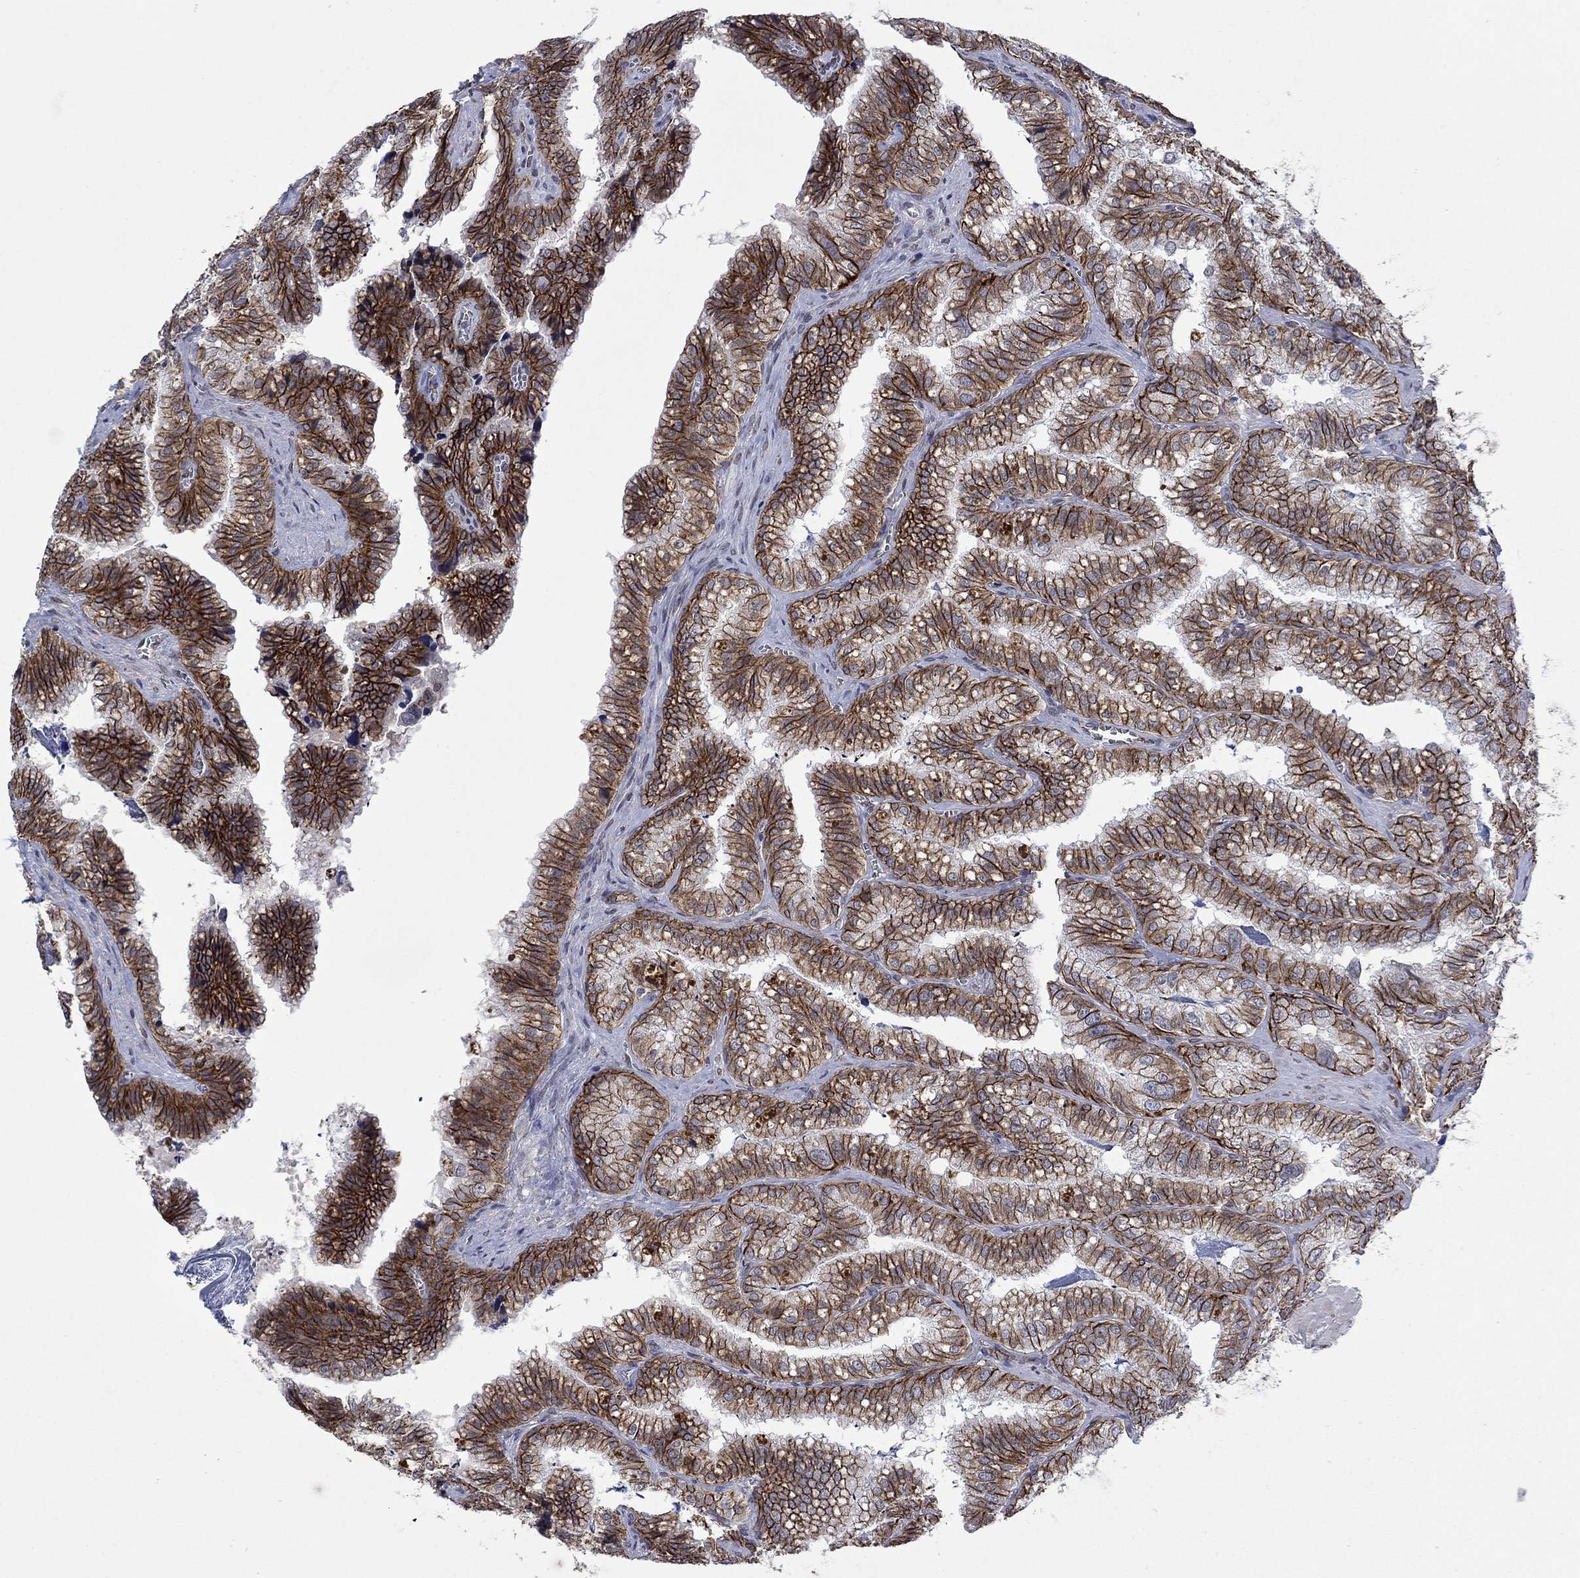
{"staining": {"intensity": "strong", "quantity": ">75%", "location": "cytoplasmic/membranous"}, "tissue": "seminal vesicle", "cell_type": "Glandular cells", "image_type": "normal", "snomed": [{"axis": "morphology", "description": "Normal tissue, NOS"}, {"axis": "topography", "description": "Seminal veicle"}], "caption": "A high-resolution micrograph shows immunohistochemistry staining of unremarkable seminal vesicle, which demonstrates strong cytoplasmic/membranous positivity in approximately >75% of glandular cells.", "gene": "EMC9", "patient": {"sex": "male", "age": 57}}